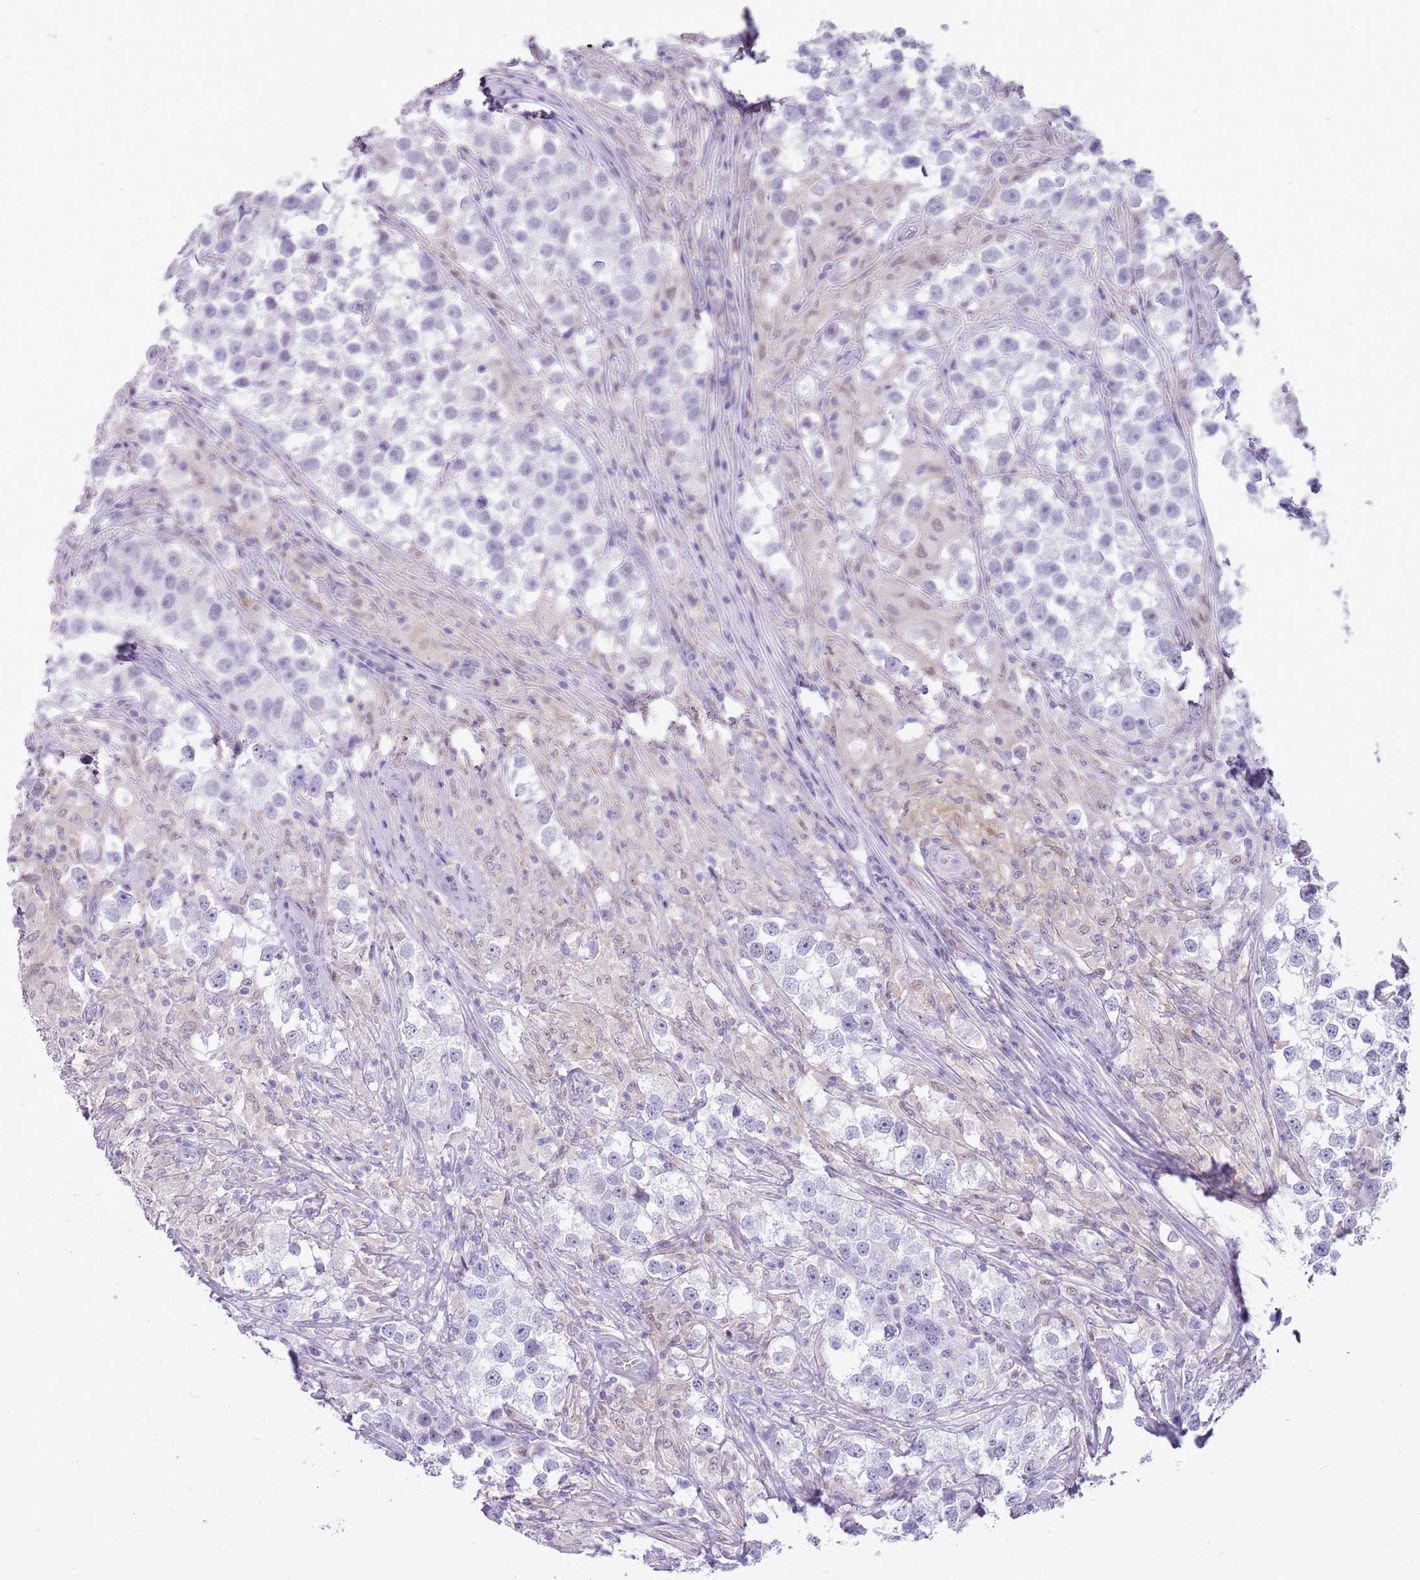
{"staining": {"intensity": "negative", "quantity": "none", "location": "none"}, "tissue": "testis cancer", "cell_type": "Tumor cells", "image_type": "cancer", "snomed": [{"axis": "morphology", "description": "Seminoma, NOS"}, {"axis": "topography", "description": "Testis"}], "caption": "This is an IHC histopathology image of human seminoma (testis). There is no staining in tumor cells.", "gene": "PPP1R17", "patient": {"sex": "male", "age": 46}}